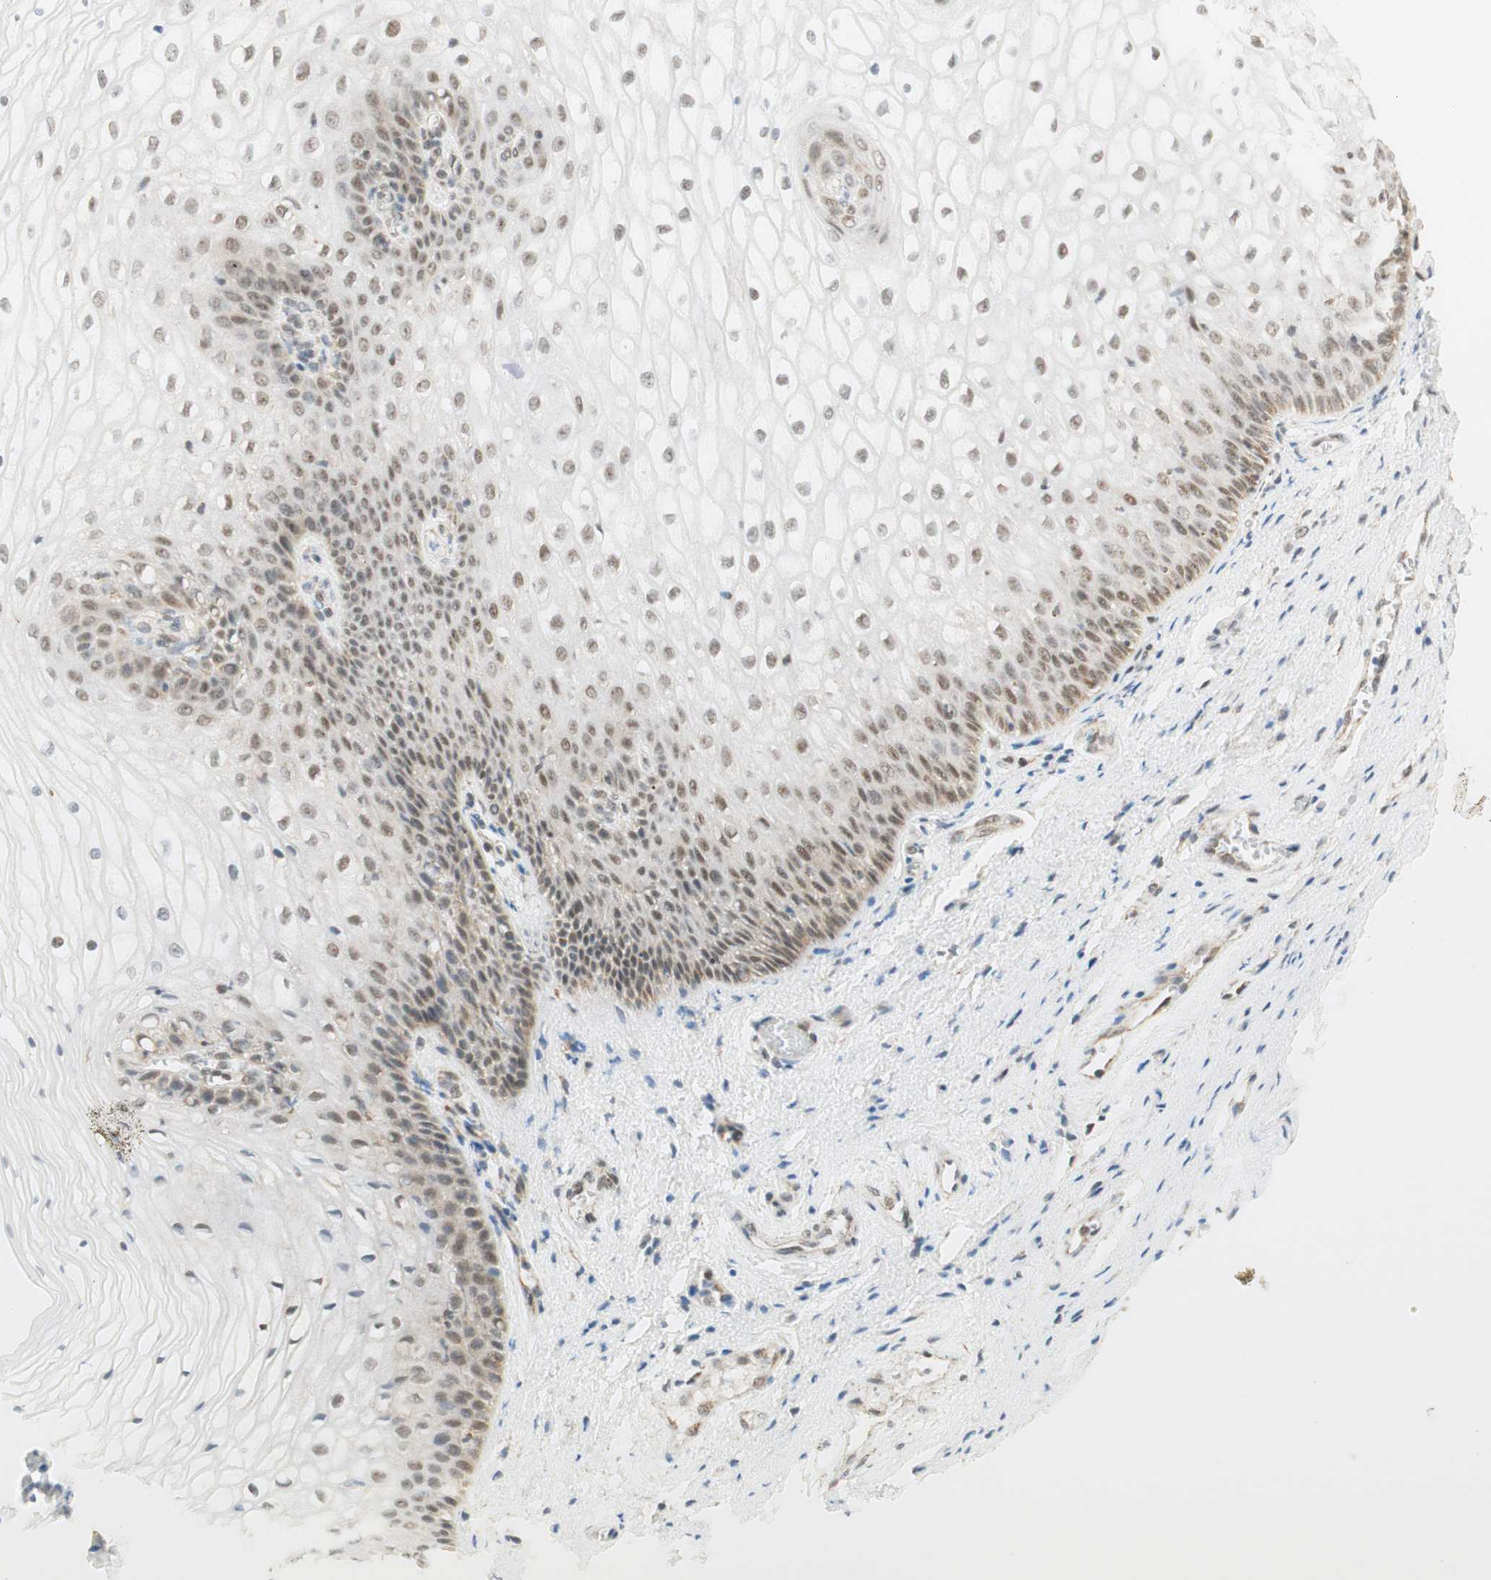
{"staining": {"intensity": "moderate", "quantity": "25%-75%", "location": "nuclear"}, "tissue": "vagina", "cell_type": "Squamous epithelial cells", "image_type": "normal", "snomed": [{"axis": "morphology", "description": "Normal tissue, NOS"}, {"axis": "topography", "description": "Vagina"}], "caption": "Vagina stained for a protein exhibits moderate nuclear positivity in squamous epithelial cells. The staining is performed using DAB (3,3'-diaminobenzidine) brown chromogen to label protein expression. The nuclei are counter-stained blue using hematoxylin.", "gene": "ZNF782", "patient": {"sex": "female", "age": 34}}